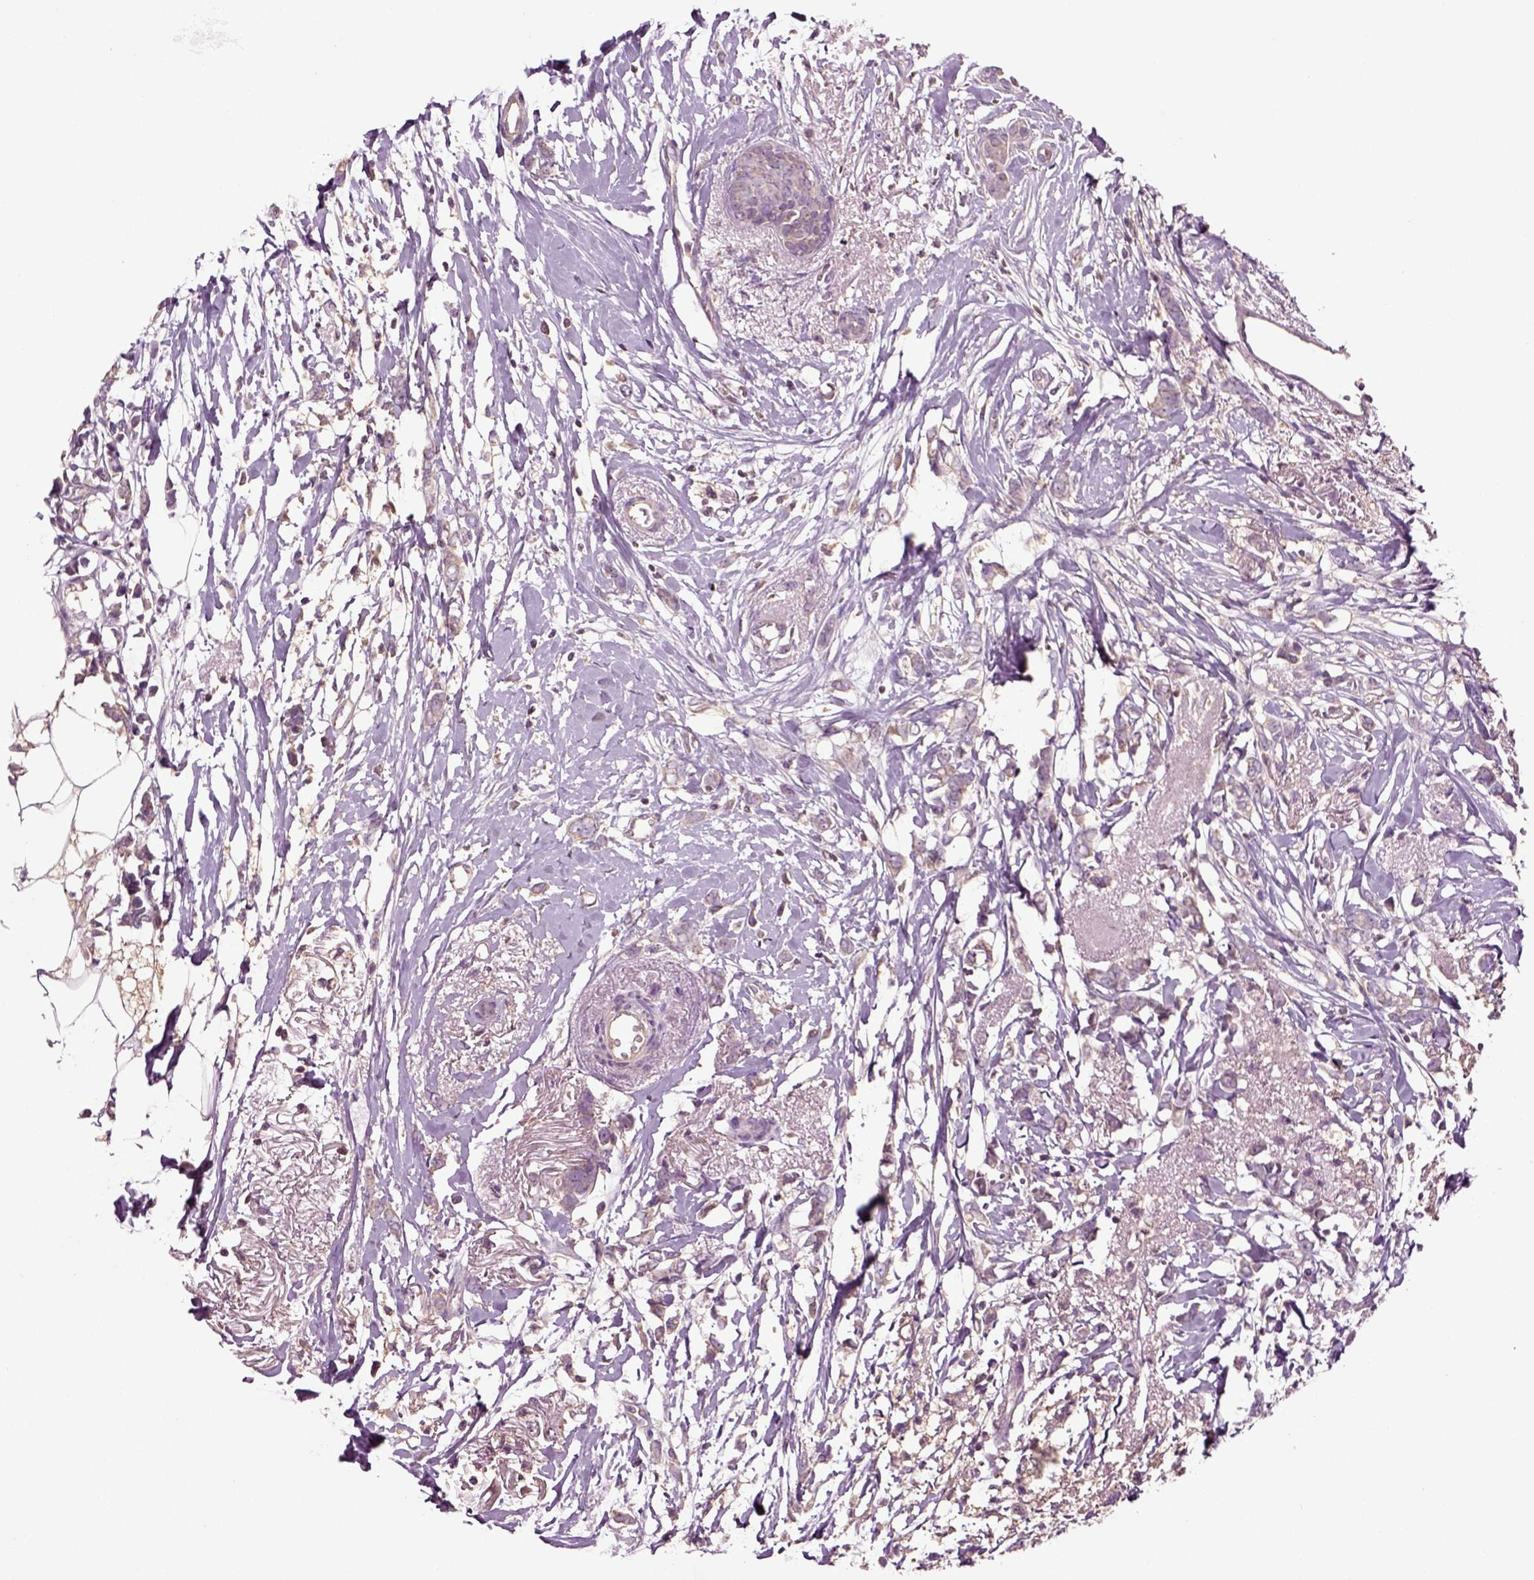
{"staining": {"intensity": "negative", "quantity": "none", "location": "none"}, "tissue": "breast cancer", "cell_type": "Tumor cells", "image_type": "cancer", "snomed": [{"axis": "morphology", "description": "Duct carcinoma"}, {"axis": "topography", "description": "Breast"}], "caption": "Immunohistochemical staining of breast cancer (infiltrating ductal carcinoma) shows no significant positivity in tumor cells.", "gene": "DEFB118", "patient": {"sex": "female", "age": 40}}